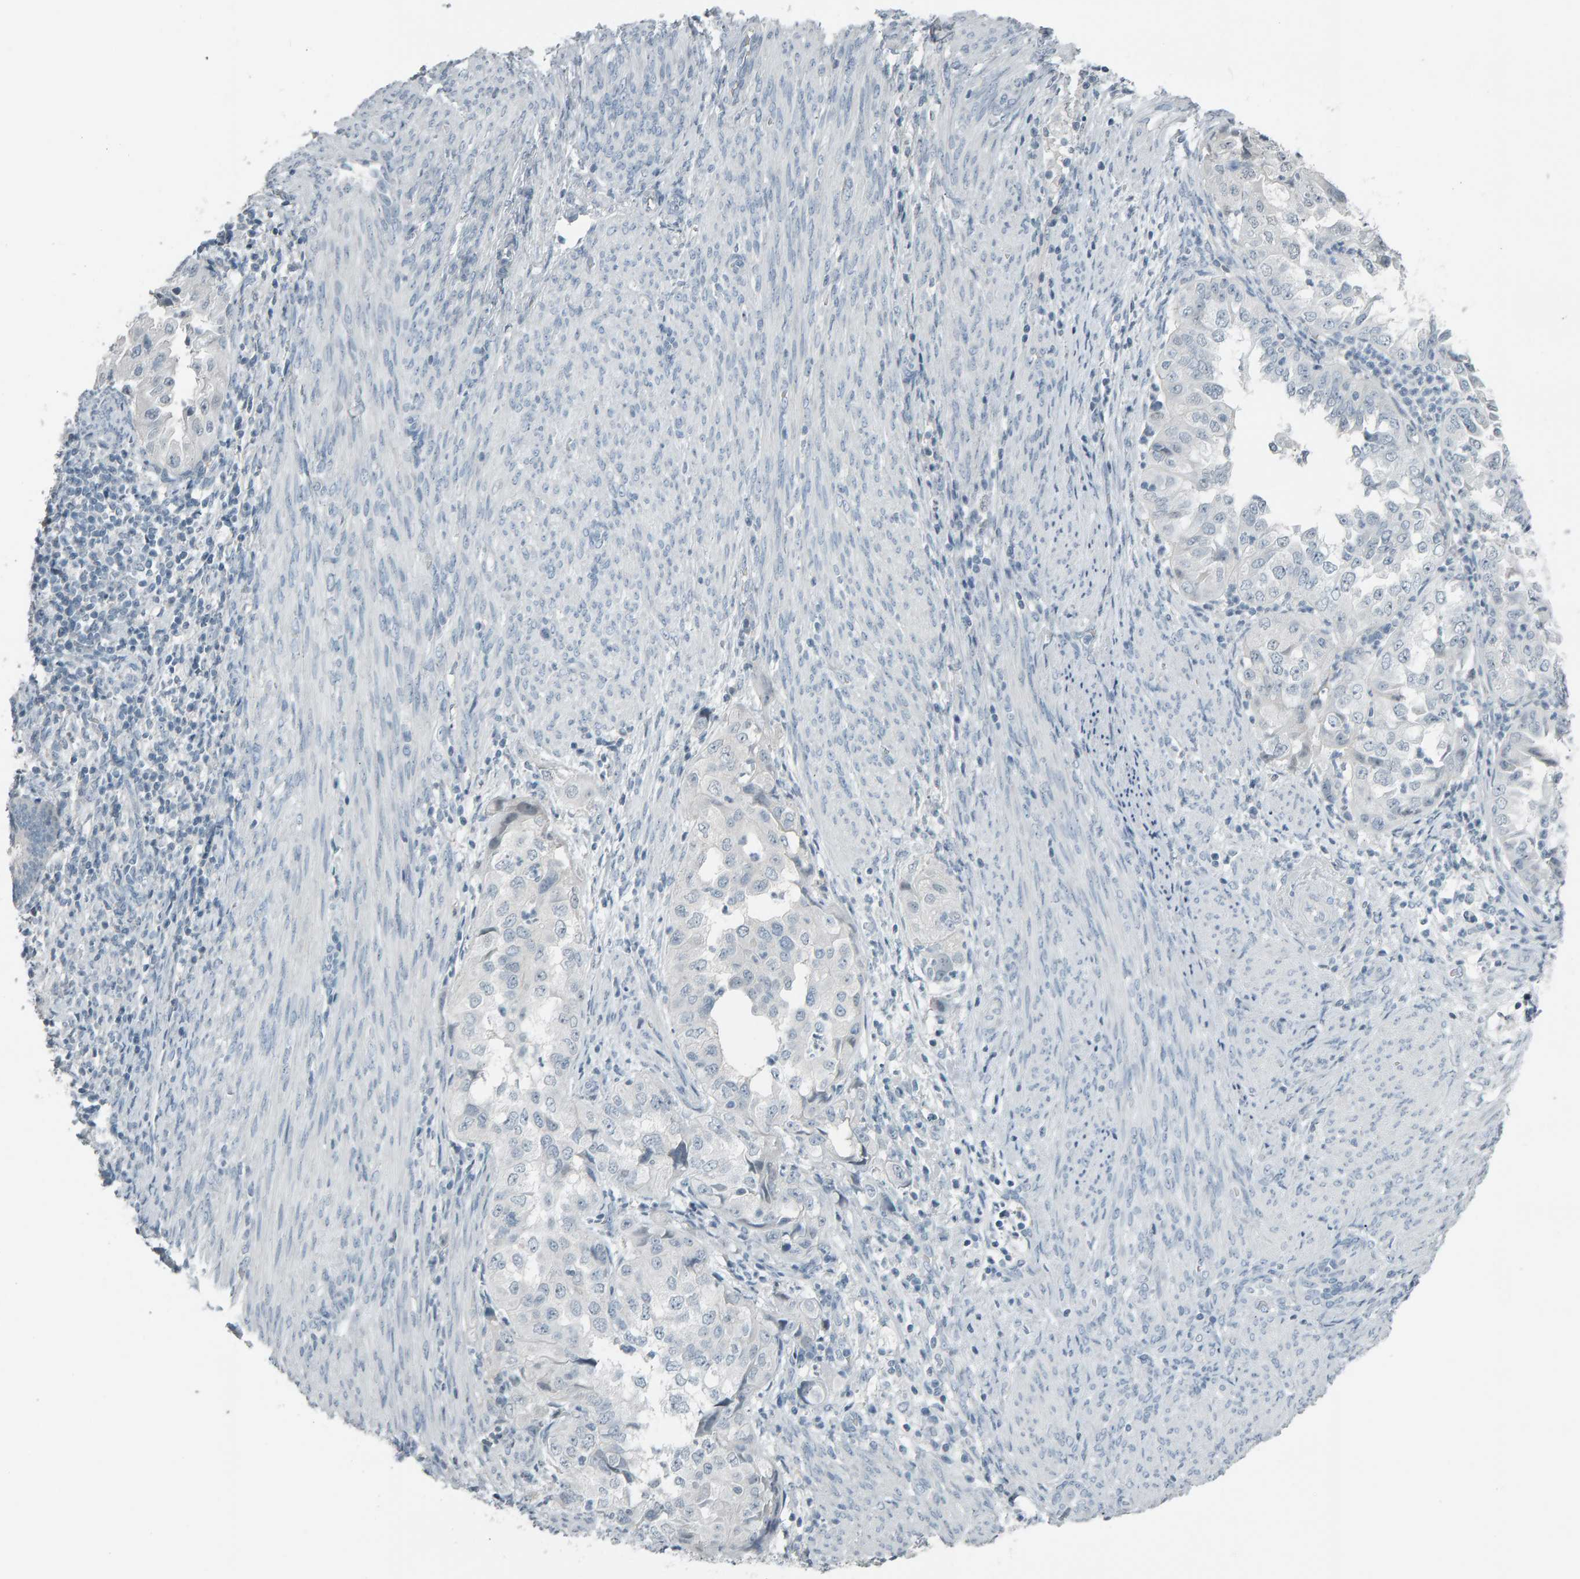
{"staining": {"intensity": "negative", "quantity": "none", "location": "none"}, "tissue": "endometrial cancer", "cell_type": "Tumor cells", "image_type": "cancer", "snomed": [{"axis": "morphology", "description": "Adenocarcinoma, NOS"}, {"axis": "topography", "description": "Endometrium"}], "caption": "There is no significant staining in tumor cells of endometrial cancer.", "gene": "PYY", "patient": {"sex": "female", "age": 85}}